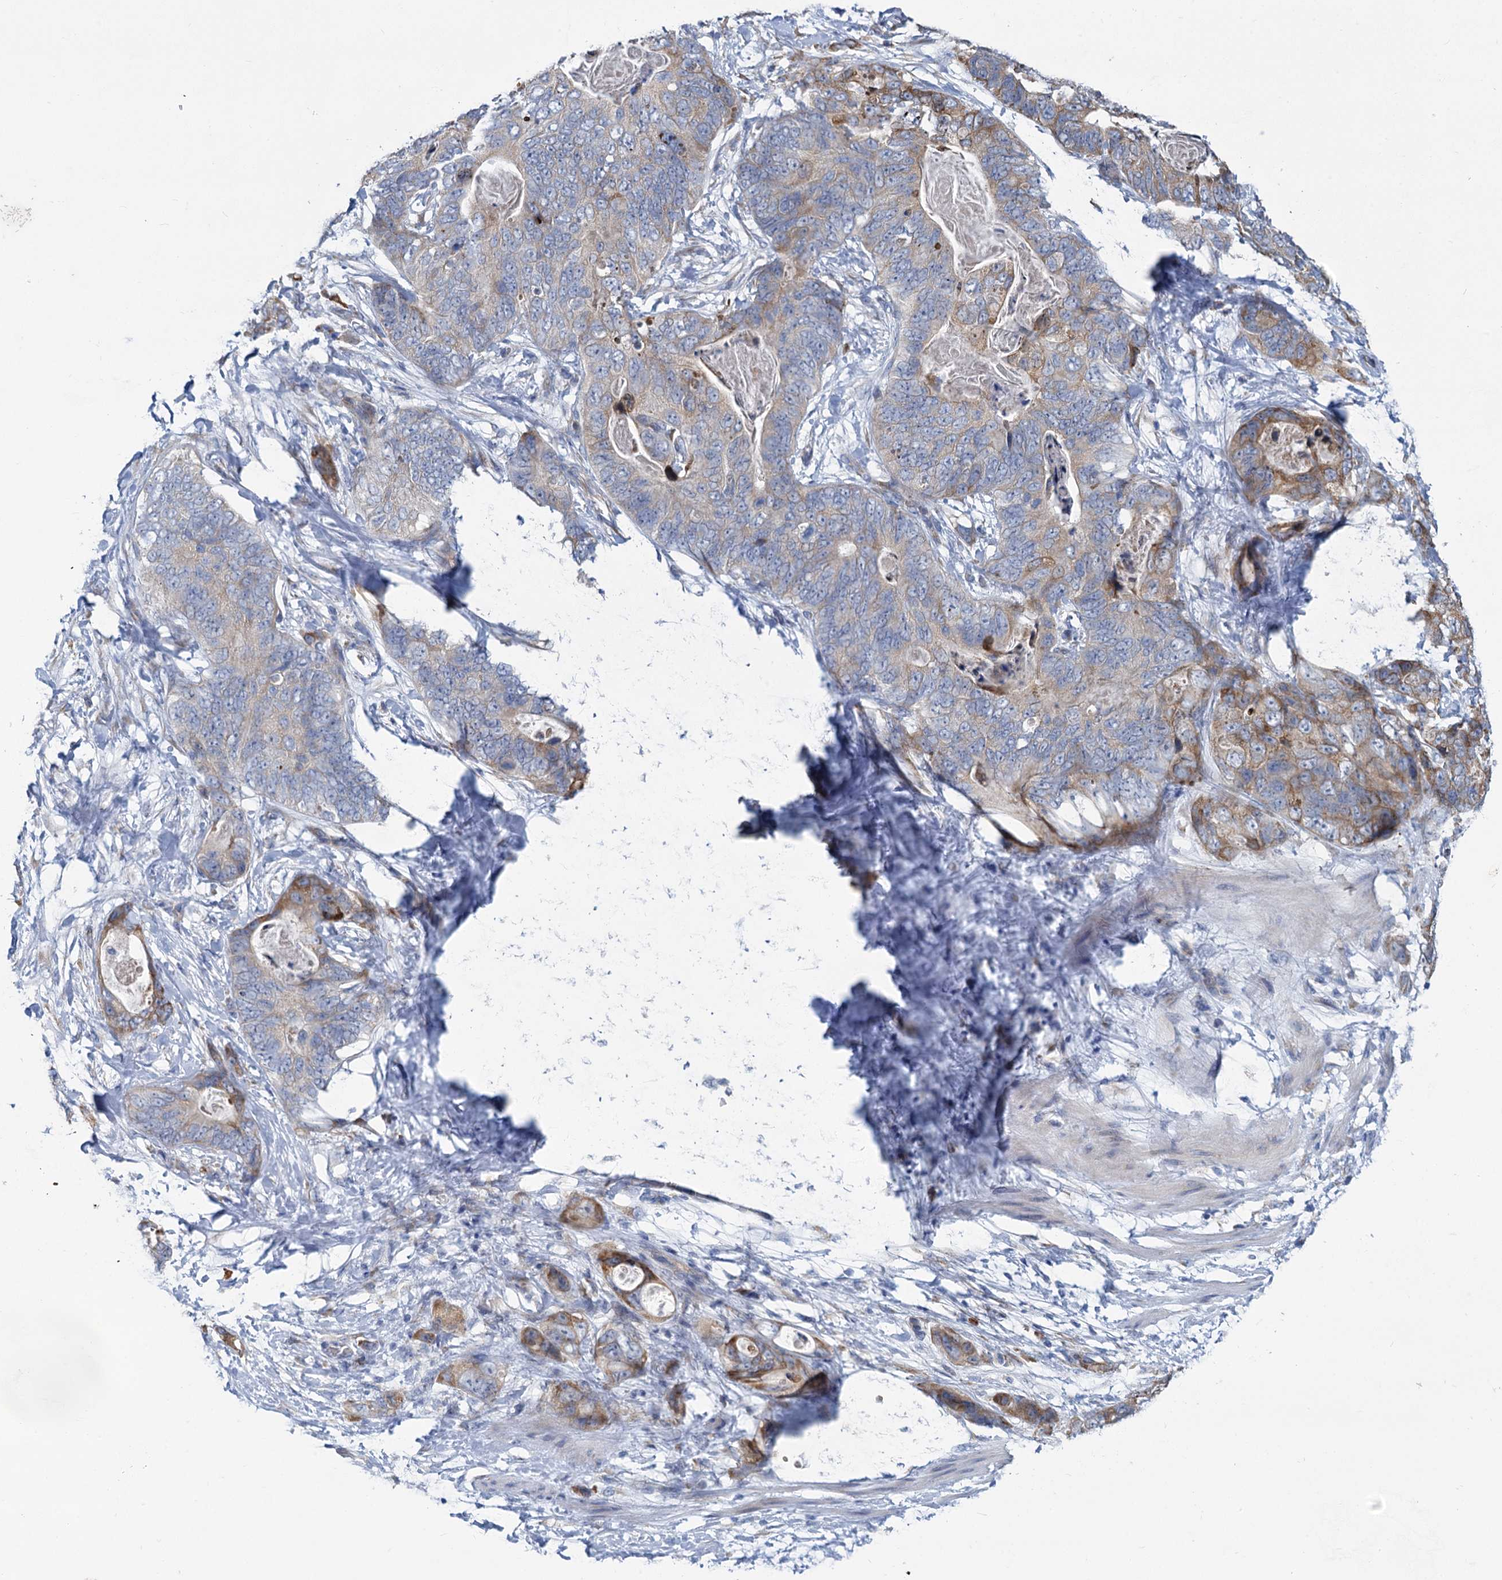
{"staining": {"intensity": "moderate", "quantity": "<25%", "location": "cytoplasmic/membranous"}, "tissue": "stomach cancer", "cell_type": "Tumor cells", "image_type": "cancer", "snomed": [{"axis": "morphology", "description": "Adenocarcinoma, NOS"}, {"axis": "topography", "description": "Stomach"}], "caption": "Protein staining reveals moderate cytoplasmic/membranous expression in approximately <25% of tumor cells in stomach cancer.", "gene": "PRSS35", "patient": {"sex": "female", "age": 89}}